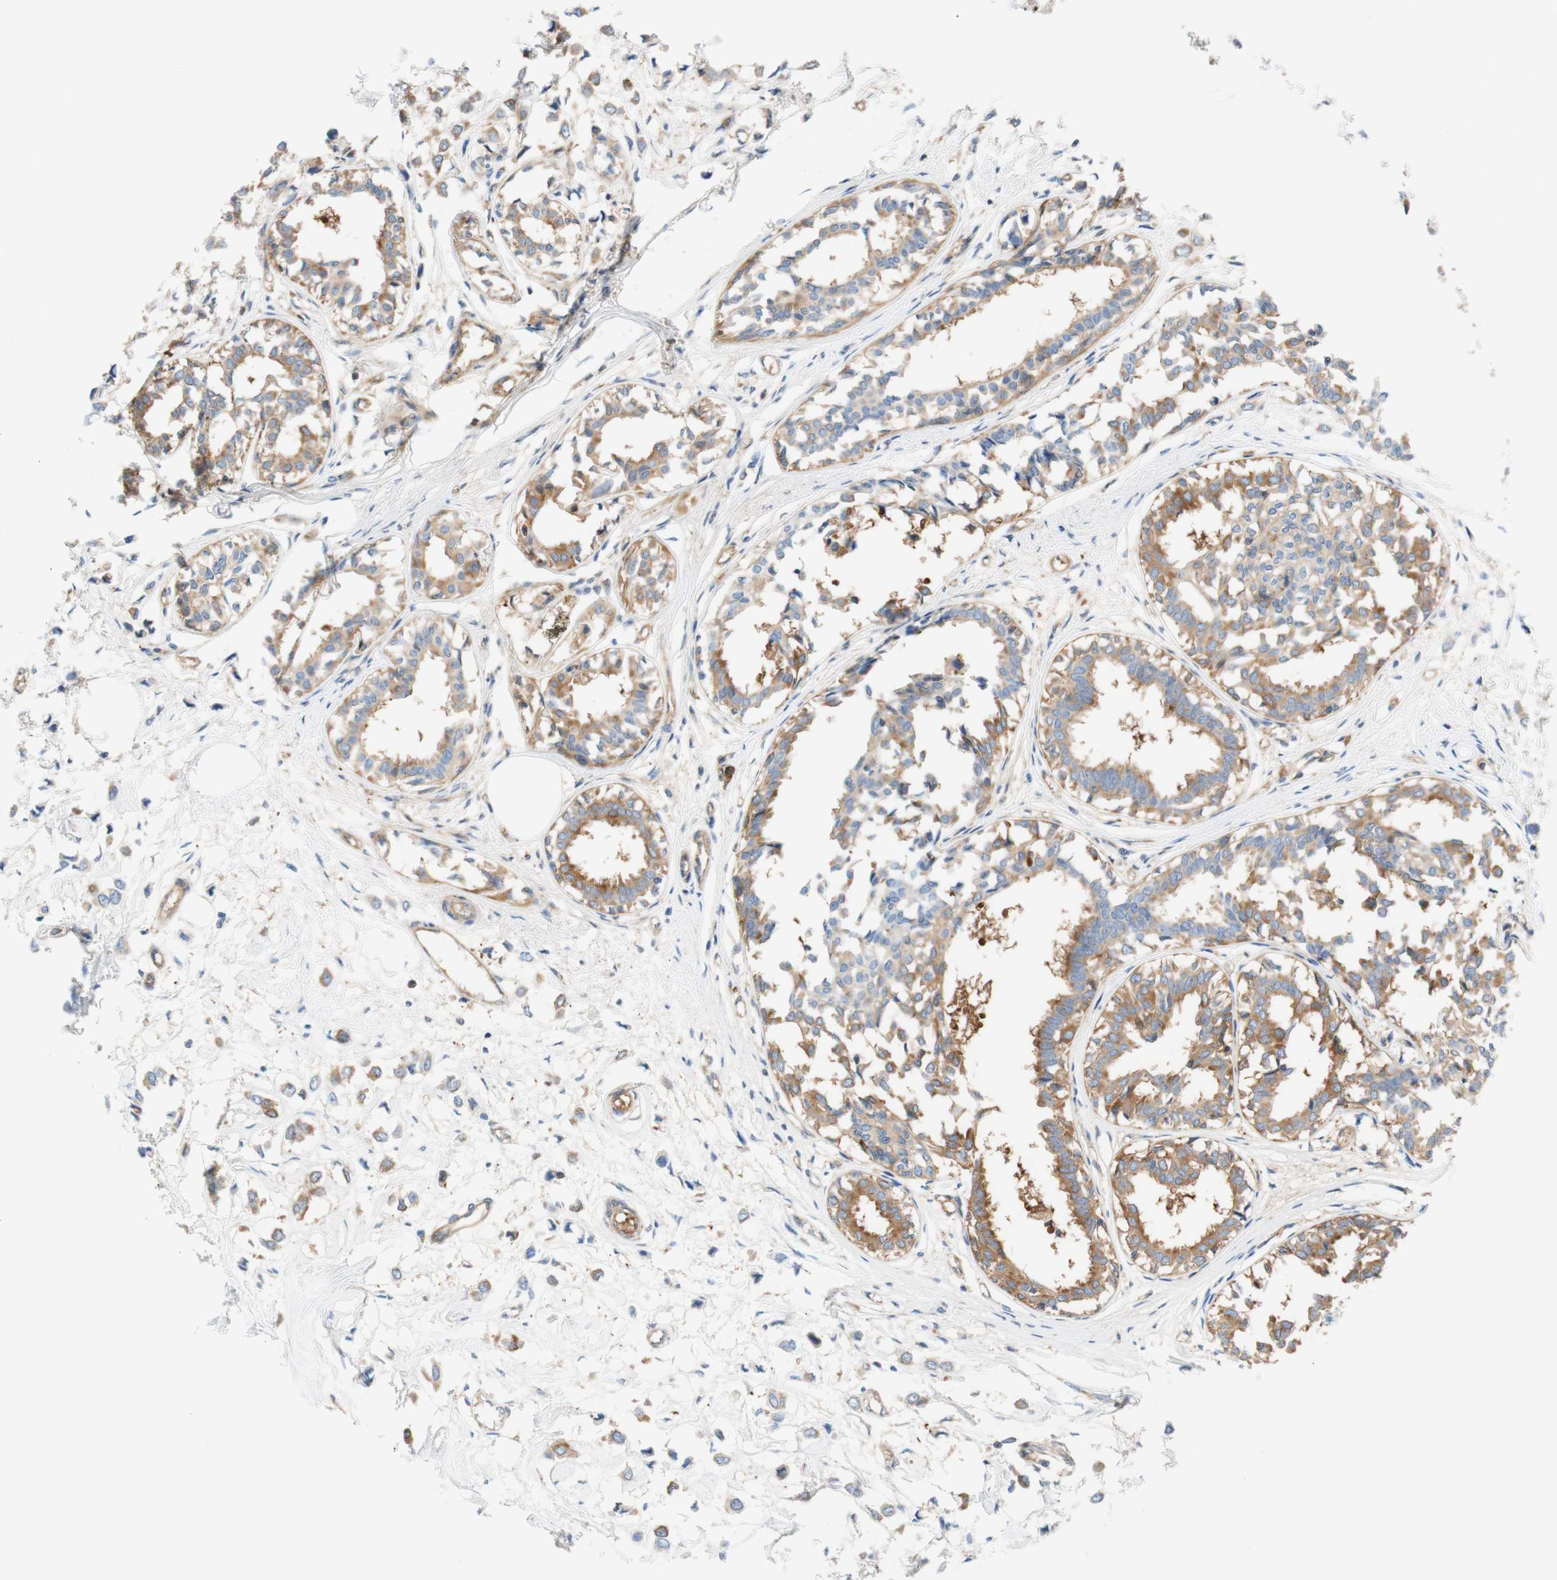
{"staining": {"intensity": "weak", "quantity": ">75%", "location": "cytoplasmic/membranous"}, "tissue": "breast cancer", "cell_type": "Tumor cells", "image_type": "cancer", "snomed": [{"axis": "morphology", "description": "Lobular carcinoma"}, {"axis": "topography", "description": "Breast"}], "caption": "This image shows IHC staining of lobular carcinoma (breast), with low weak cytoplasmic/membranous staining in about >75% of tumor cells.", "gene": "STOM", "patient": {"sex": "female", "age": 51}}